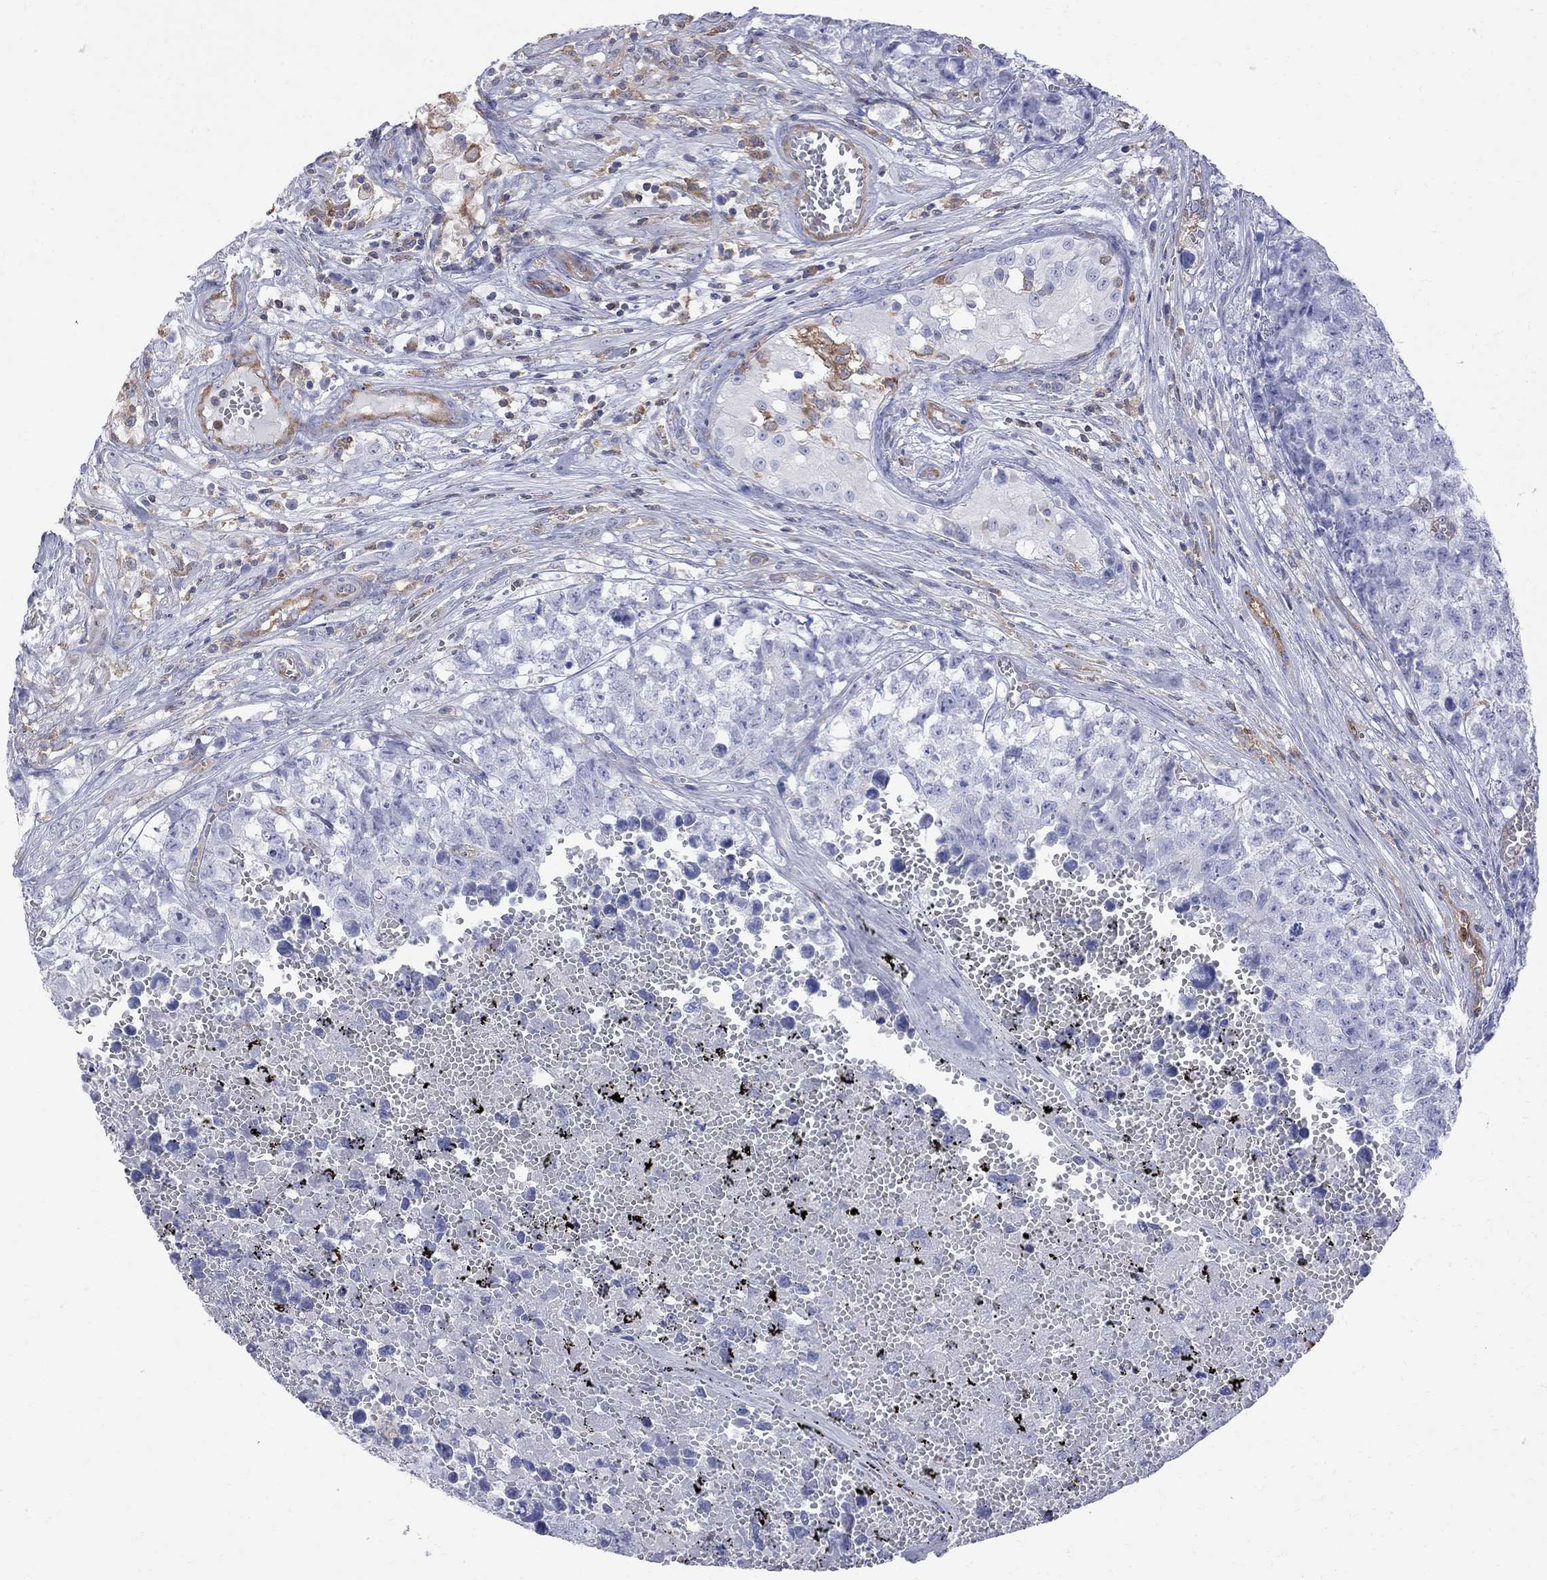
{"staining": {"intensity": "negative", "quantity": "none", "location": "none"}, "tissue": "testis cancer", "cell_type": "Tumor cells", "image_type": "cancer", "snomed": [{"axis": "morphology", "description": "Seminoma, NOS"}, {"axis": "morphology", "description": "Carcinoma, Embryonal, NOS"}, {"axis": "topography", "description": "Testis"}], "caption": "Immunohistochemistry of testis seminoma reveals no positivity in tumor cells.", "gene": "ABI3", "patient": {"sex": "male", "age": 22}}